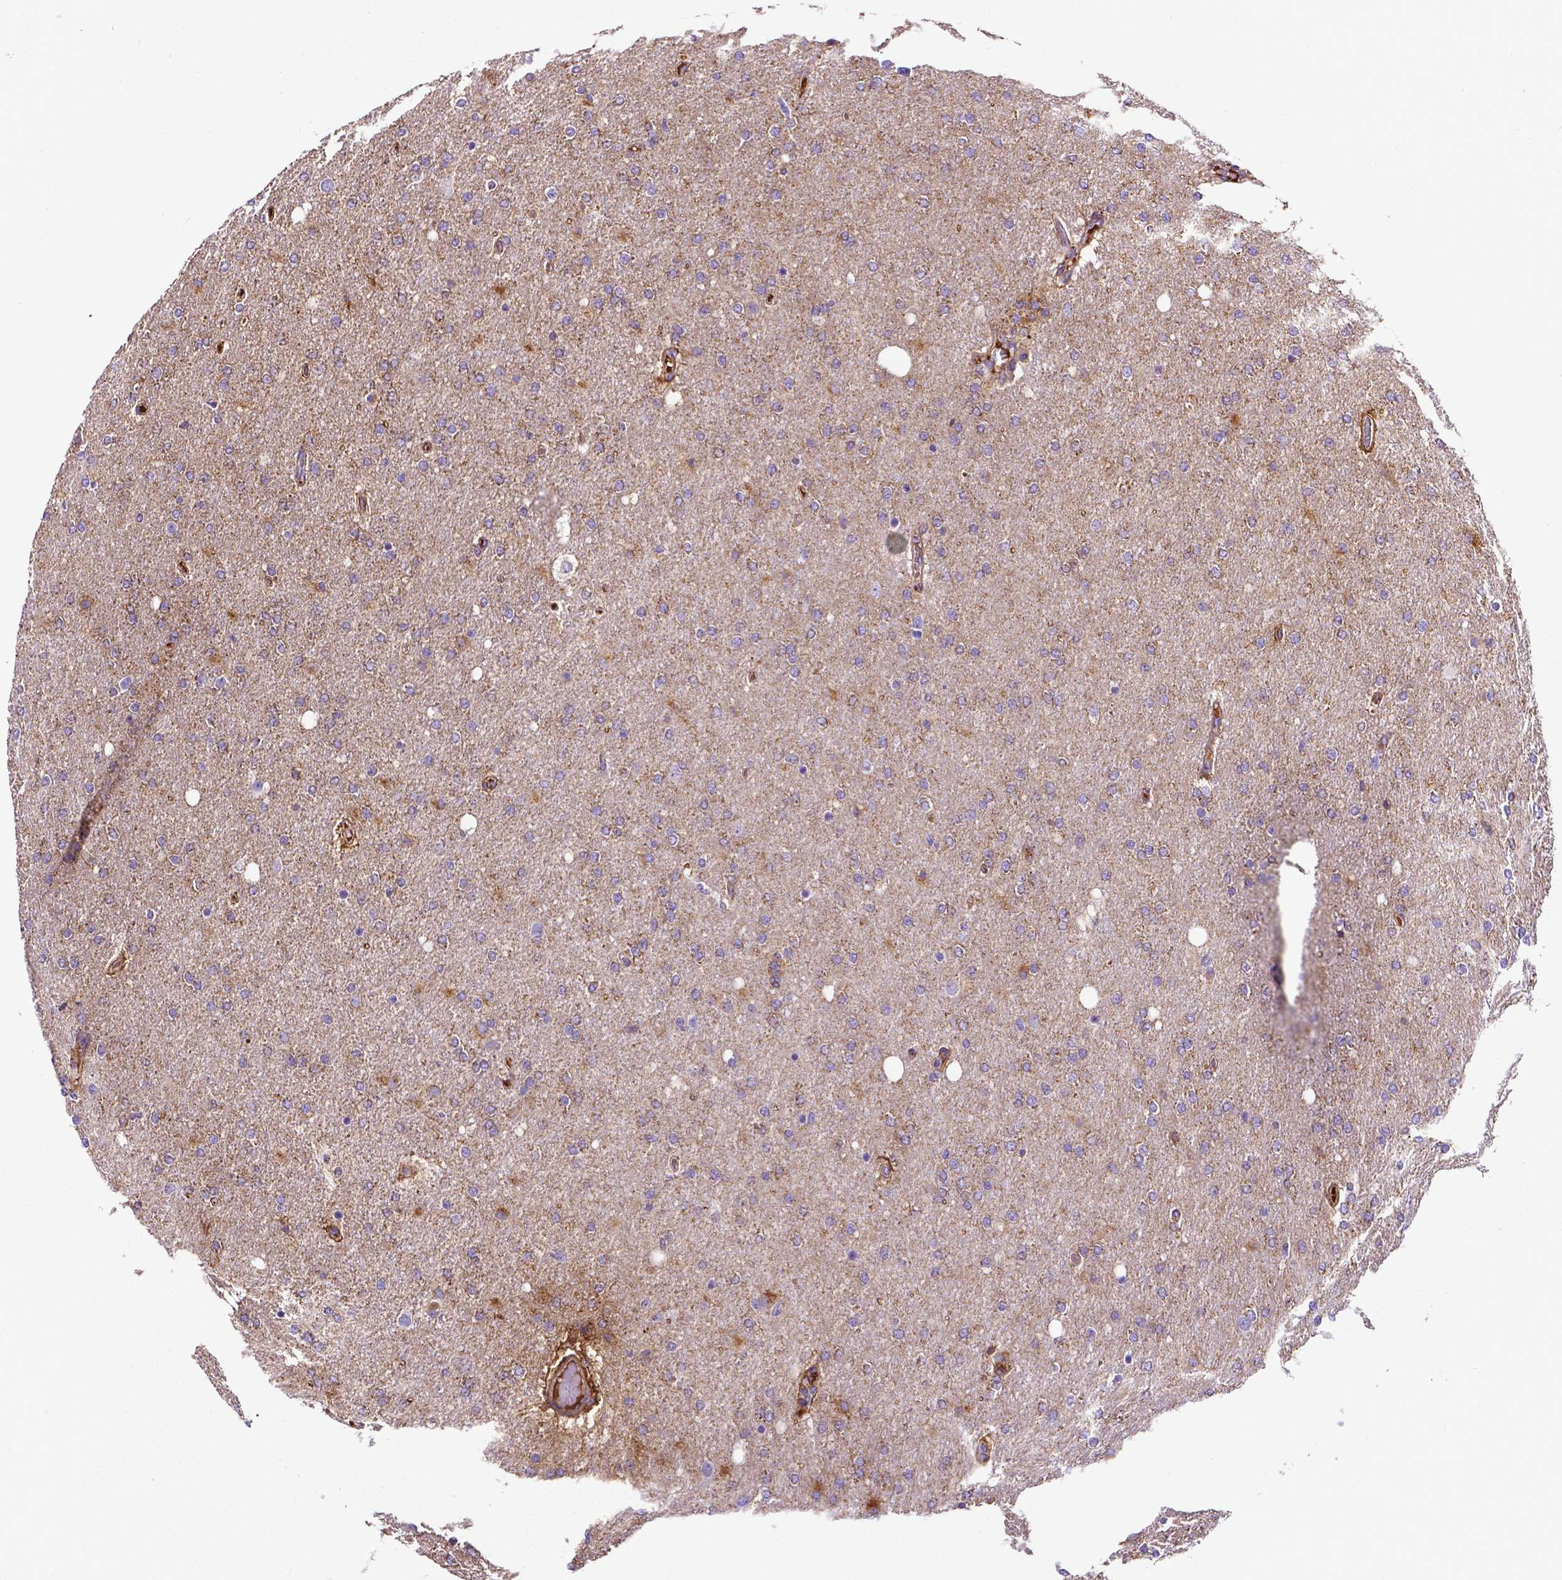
{"staining": {"intensity": "weak", "quantity": "<25%", "location": "cytoplasmic/membranous"}, "tissue": "glioma", "cell_type": "Tumor cells", "image_type": "cancer", "snomed": [{"axis": "morphology", "description": "Glioma, malignant, High grade"}, {"axis": "topography", "description": "Cerebral cortex"}], "caption": "Glioma was stained to show a protein in brown. There is no significant expression in tumor cells.", "gene": "APOE", "patient": {"sex": "male", "age": 70}}